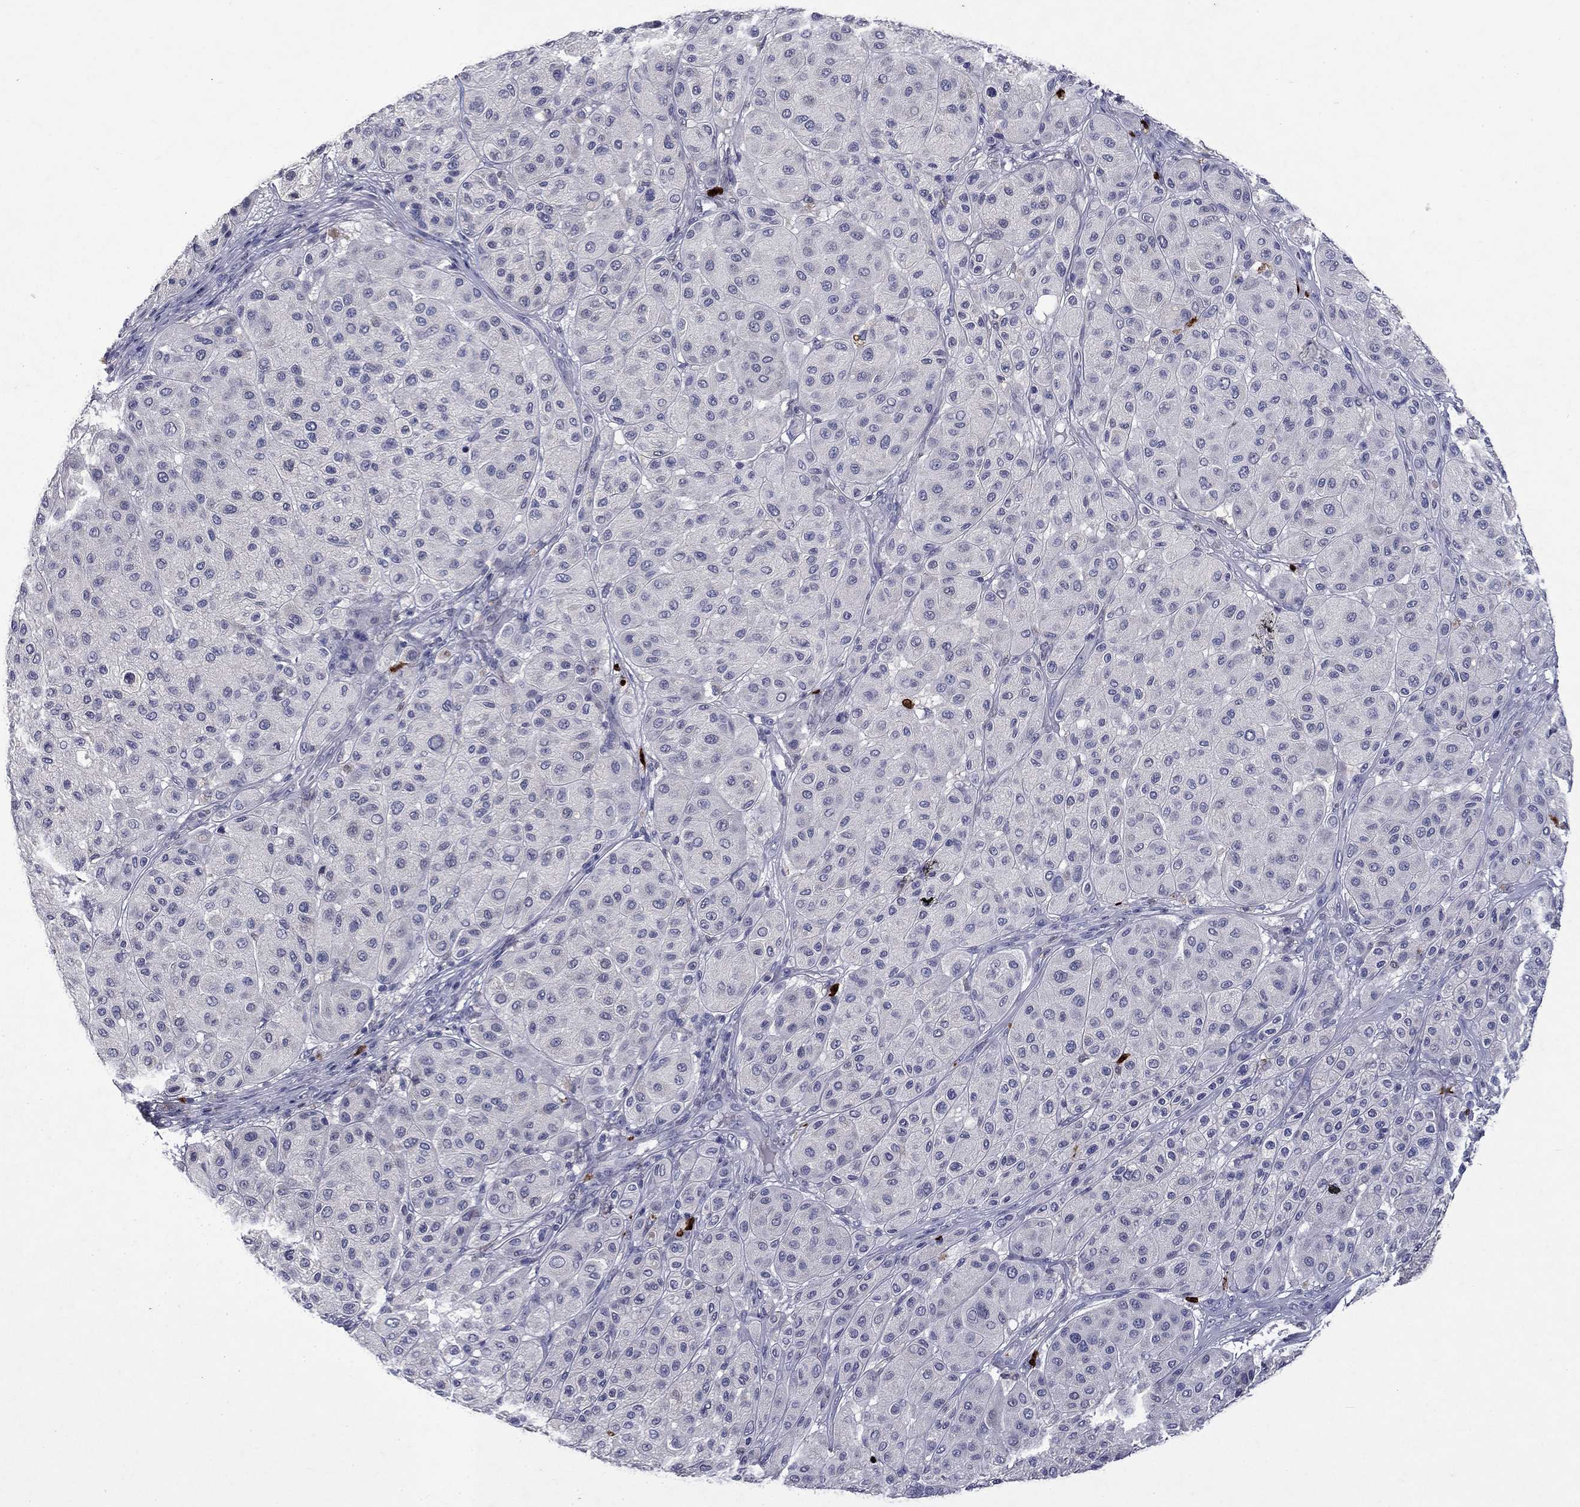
{"staining": {"intensity": "negative", "quantity": "none", "location": "none"}, "tissue": "melanoma", "cell_type": "Tumor cells", "image_type": "cancer", "snomed": [{"axis": "morphology", "description": "Malignant melanoma, Metastatic site"}, {"axis": "topography", "description": "Smooth muscle"}], "caption": "Histopathology image shows no significant protein positivity in tumor cells of melanoma.", "gene": "IRF5", "patient": {"sex": "male", "age": 41}}